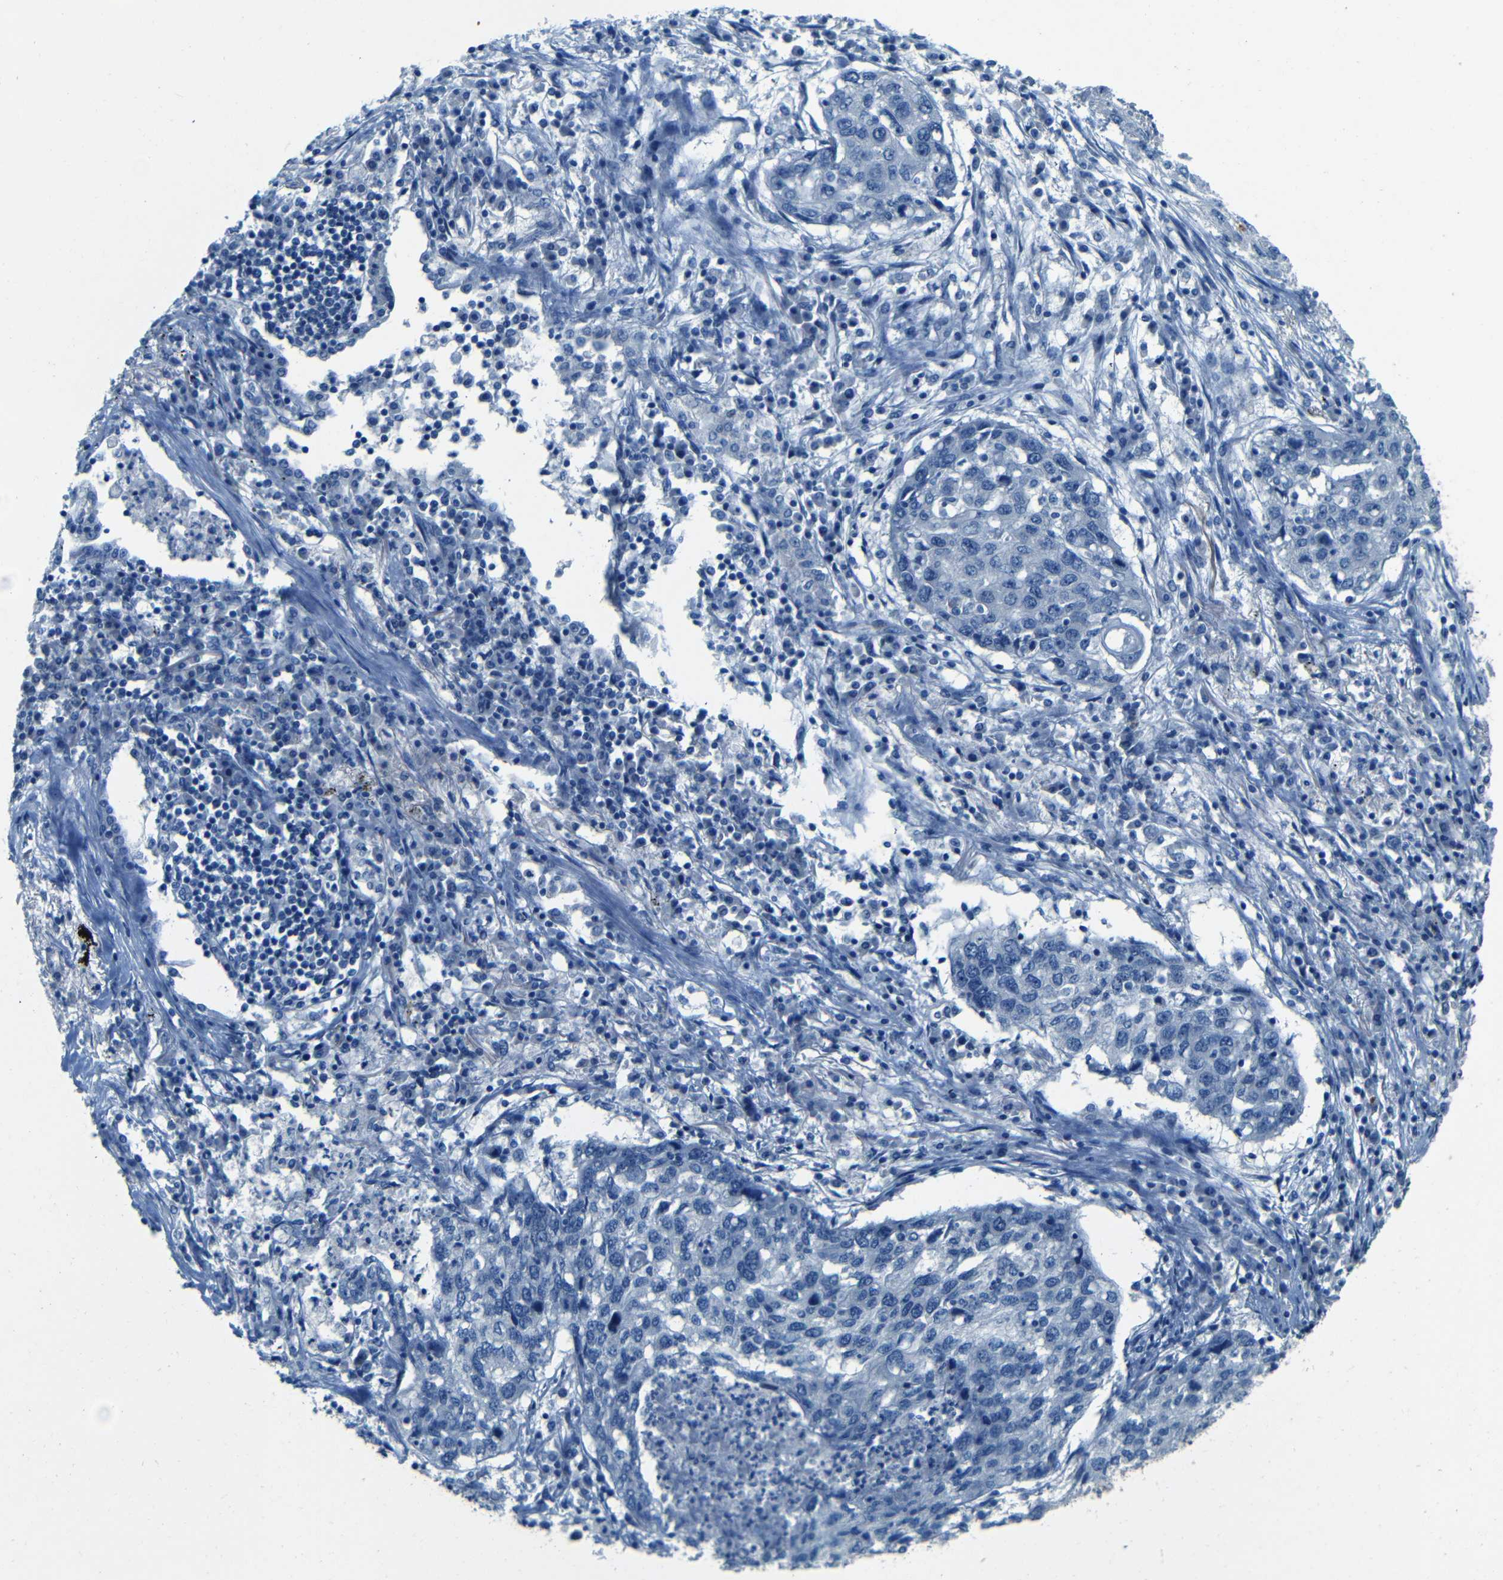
{"staining": {"intensity": "negative", "quantity": "none", "location": "none"}, "tissue": "lung cancer", "cell_type": "Tumor cells", "image_type": "cancer", "snomed": [{"axis": "morphology", "description": "Squamous cell carcinoma, NOS"}, {"axis": "topography", "description": "Lung"}], "caption": "Immunohistochemistry (IHC) micrograph of neoplastic tissue: human lung cancer (squamous cell carcinoma) stained with DAB exhibits no significant protein expression in tumor cells.", "gene": "MAP2", "patient": {"sex": "female", "age": 63}}